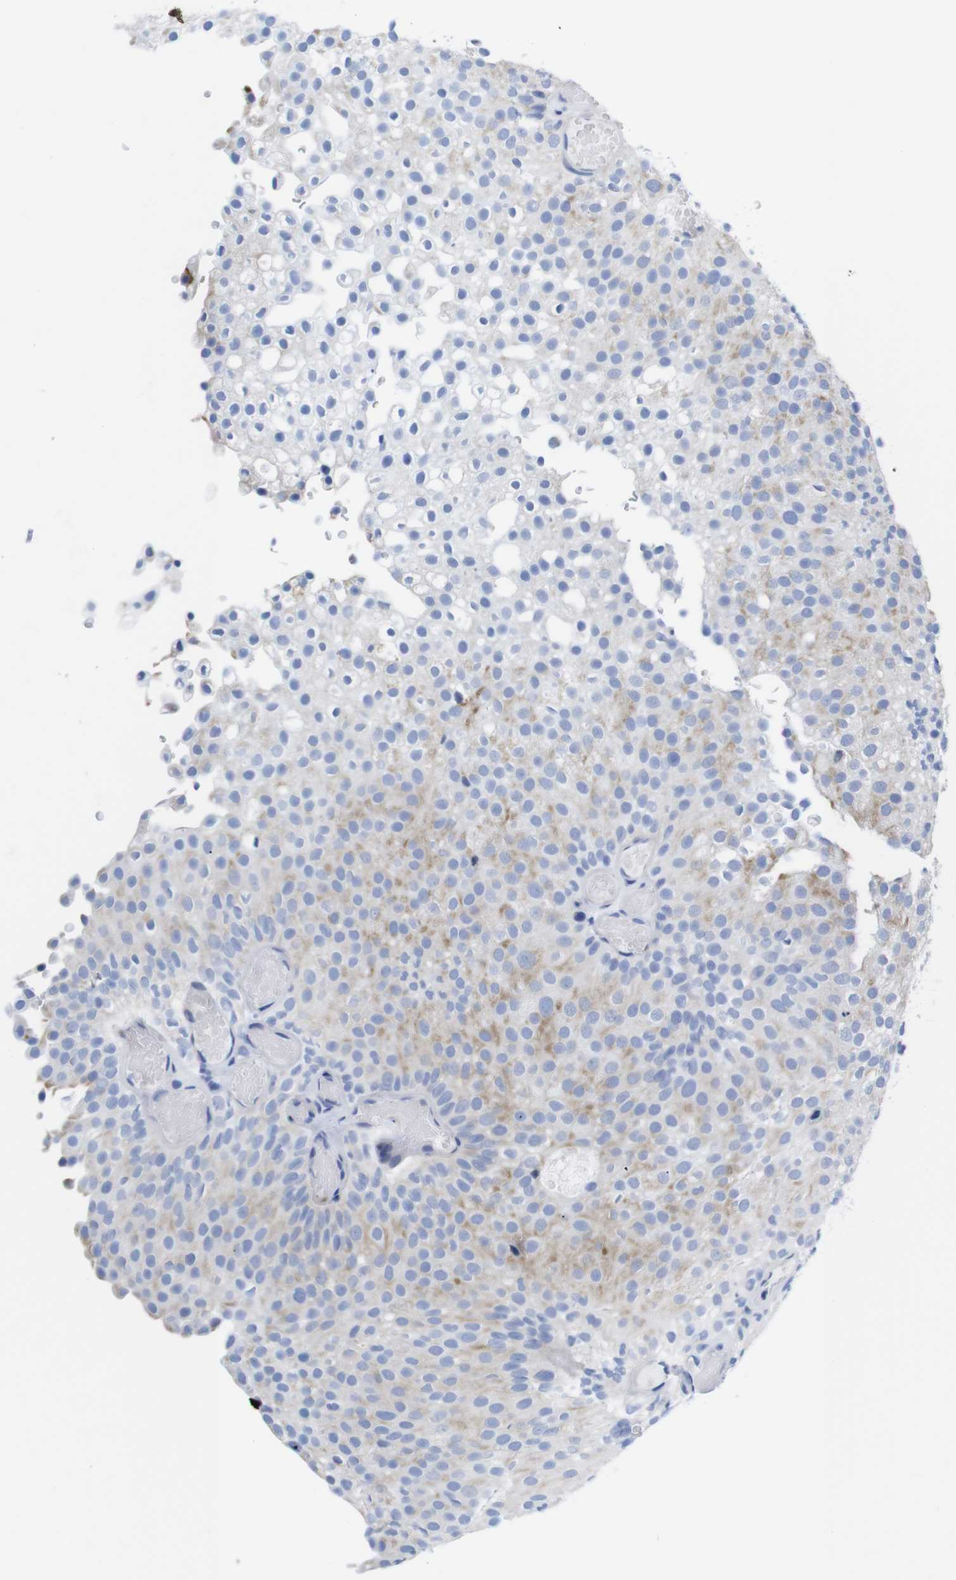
{"staining": {"intensity": "moderate", "quantity": "<25%", "location": "cytoplasmic/membranous"}, "tissue": "urothelial cancer", "cell_type": "Tumor cells", "image_type": "cancer", "snomed": [{"axis": "morphology", "description": "Urothelial carcinoma, Low grade"}, {"axis": "topography", "description": "Urinary bladder"}], "caption": "Brown immunohistochemical staining in human urothelial carcinoma (low-grade) shows moderate cytoplasmic/membranous positivity in about <25% of tumor cells.", "gene": "LRRC55", "patient": {"sex": "male", "age": 78}}